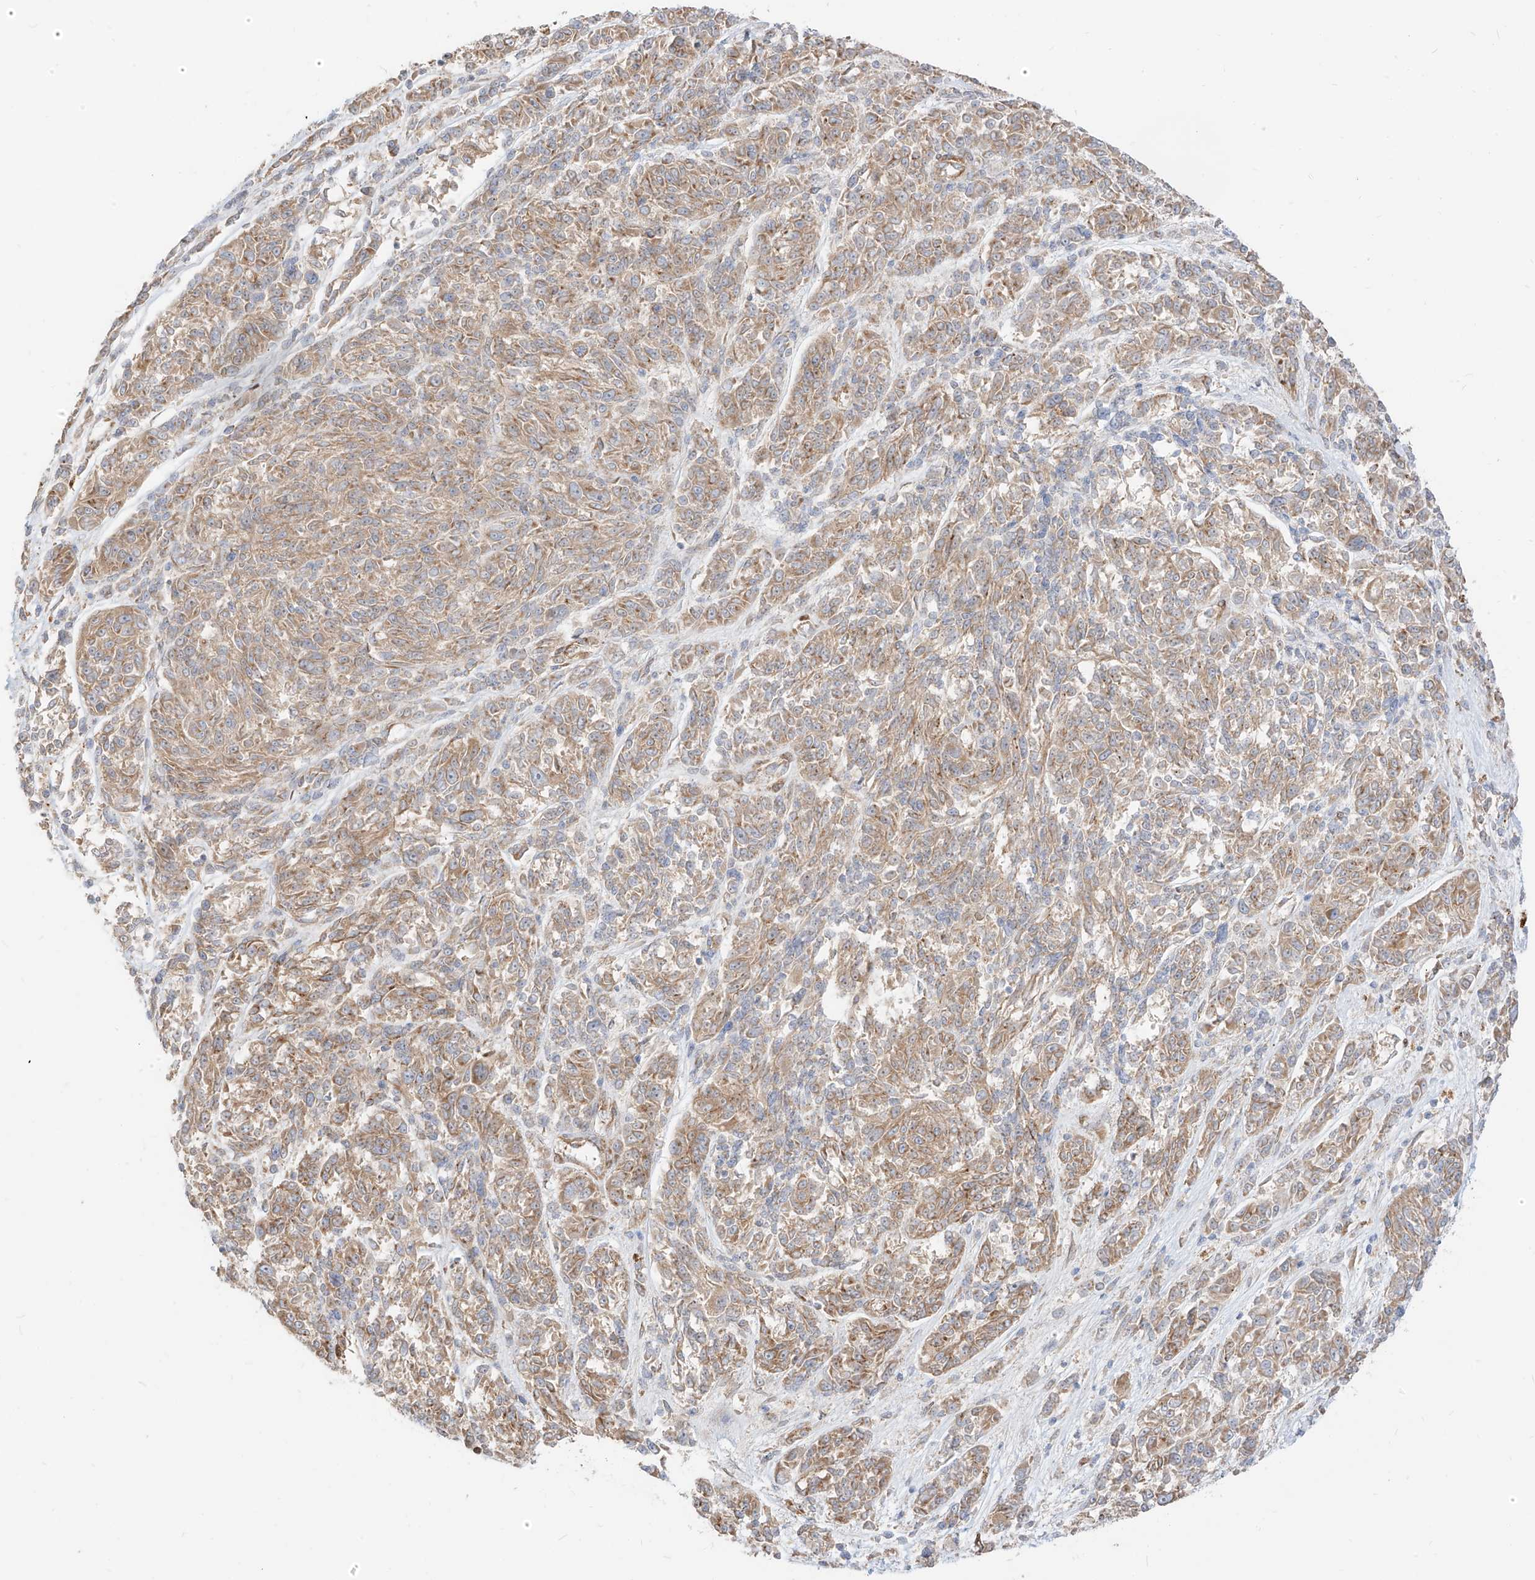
{"staining": {"intensity": "moderate", "quantity": ">75%", "location": "cytoplasmic/membranous"}, "tissue": "melanoma", "cell_type": "Tumor cells", "image_type": "cancer", "snomed": [{"axis": "morphology", "description": "Malignant melanoma, NOS"}, {"axis": "topography", "description": "Skin"}], "caption": "Melanoma stained with DAB IHC shows medium levels of moderate cytoplasmic/membranous expression in approximately >75% of tumor cells.", "gene": "PLCL1", "patient": {"sex": "male", "age": 53}}